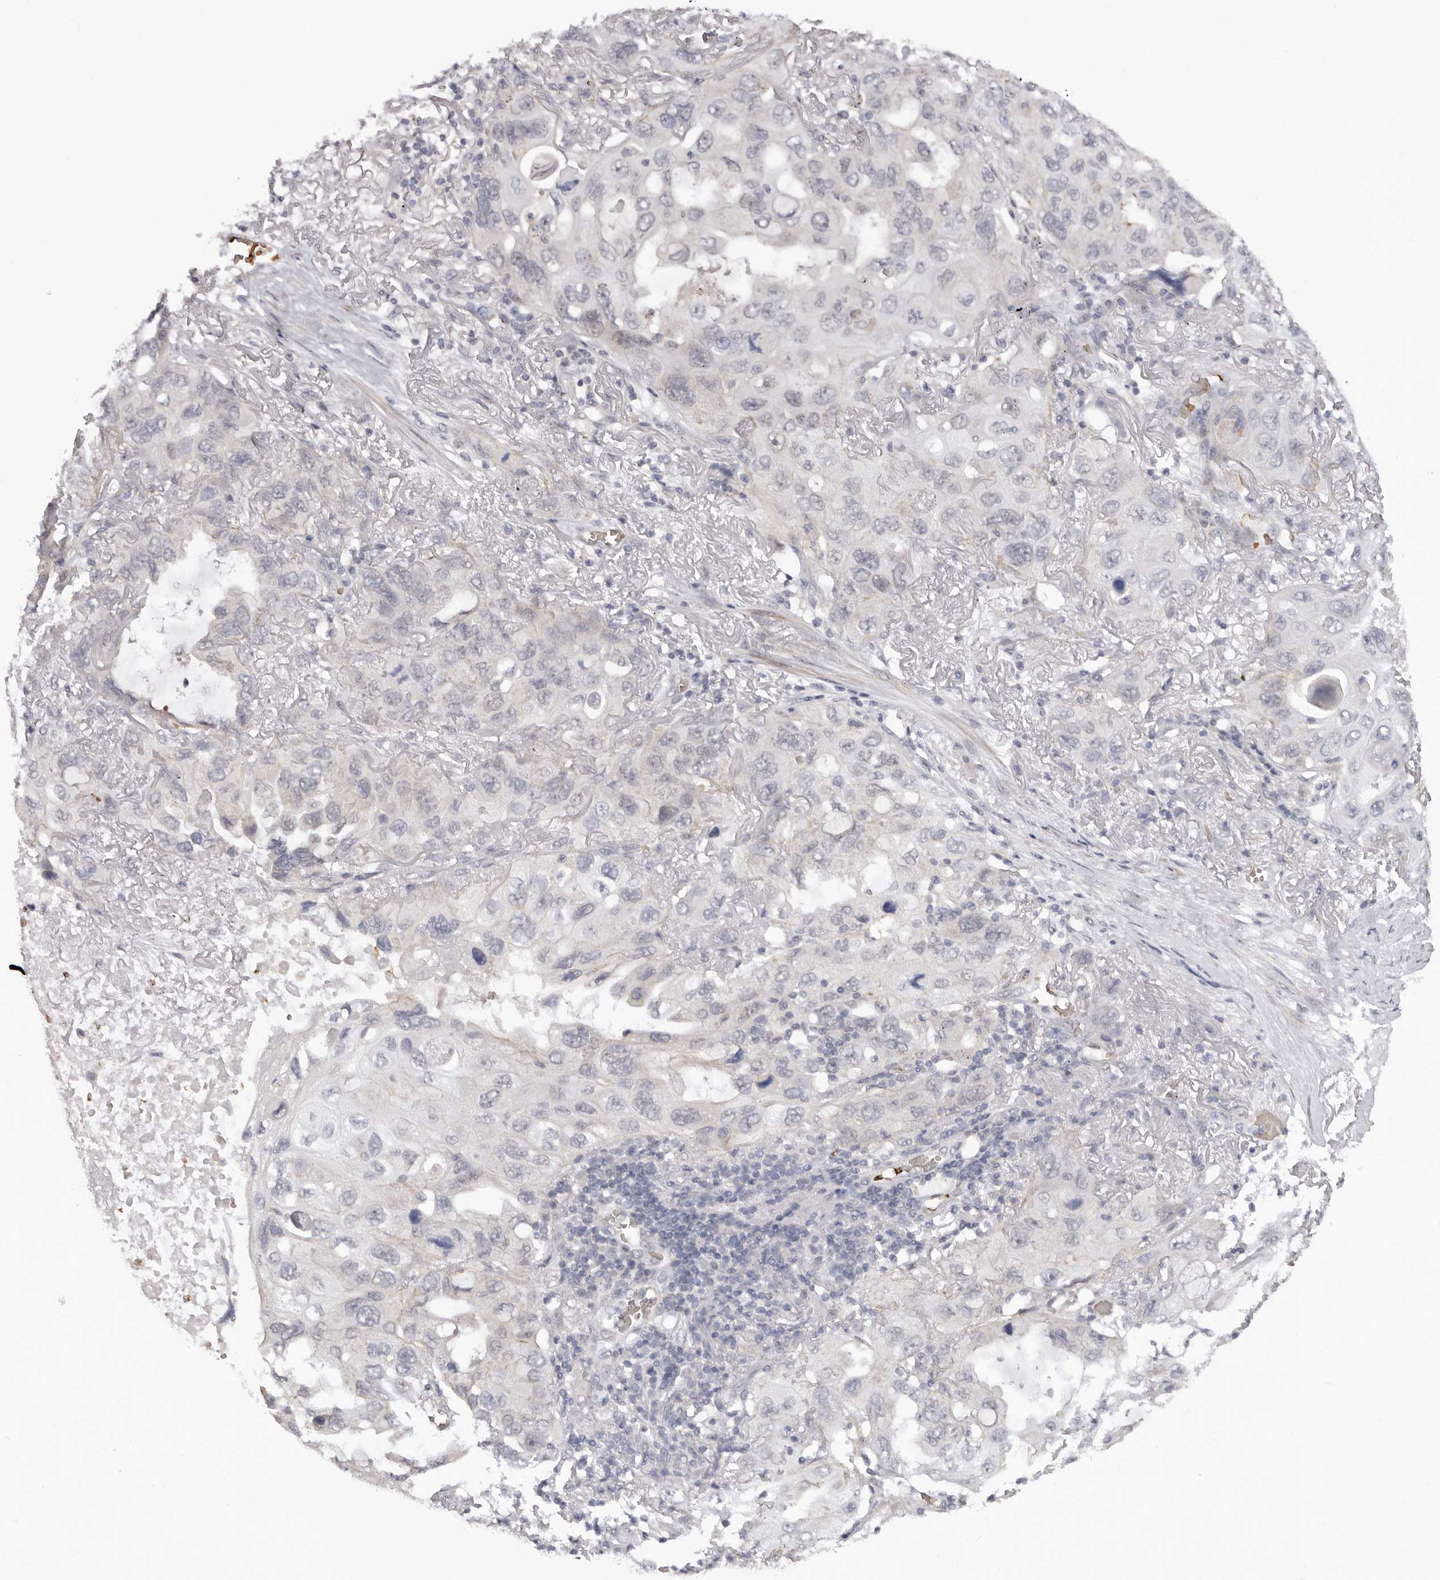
{"staining": {"intensity": "negative", "quantity": "none", "location": "none"}, "tissue": "lung cancer", "cell_type": "Tumor cells", "image_type": "cancer", "snomed": [{"axis": "morphology", "description": "Squamous cell carcinoma, NOS"}, {"axis": "topography", "description": "Lung"}], "caption": "Immunohistochemistry histopathology image of neoplastic tissue: human lung squamous cell carcinoma stained with DAB demonstrates no significant protein positivity in tumor cells.", "gene": "TNR", "patient": {"sex": "female", "age": 73}}